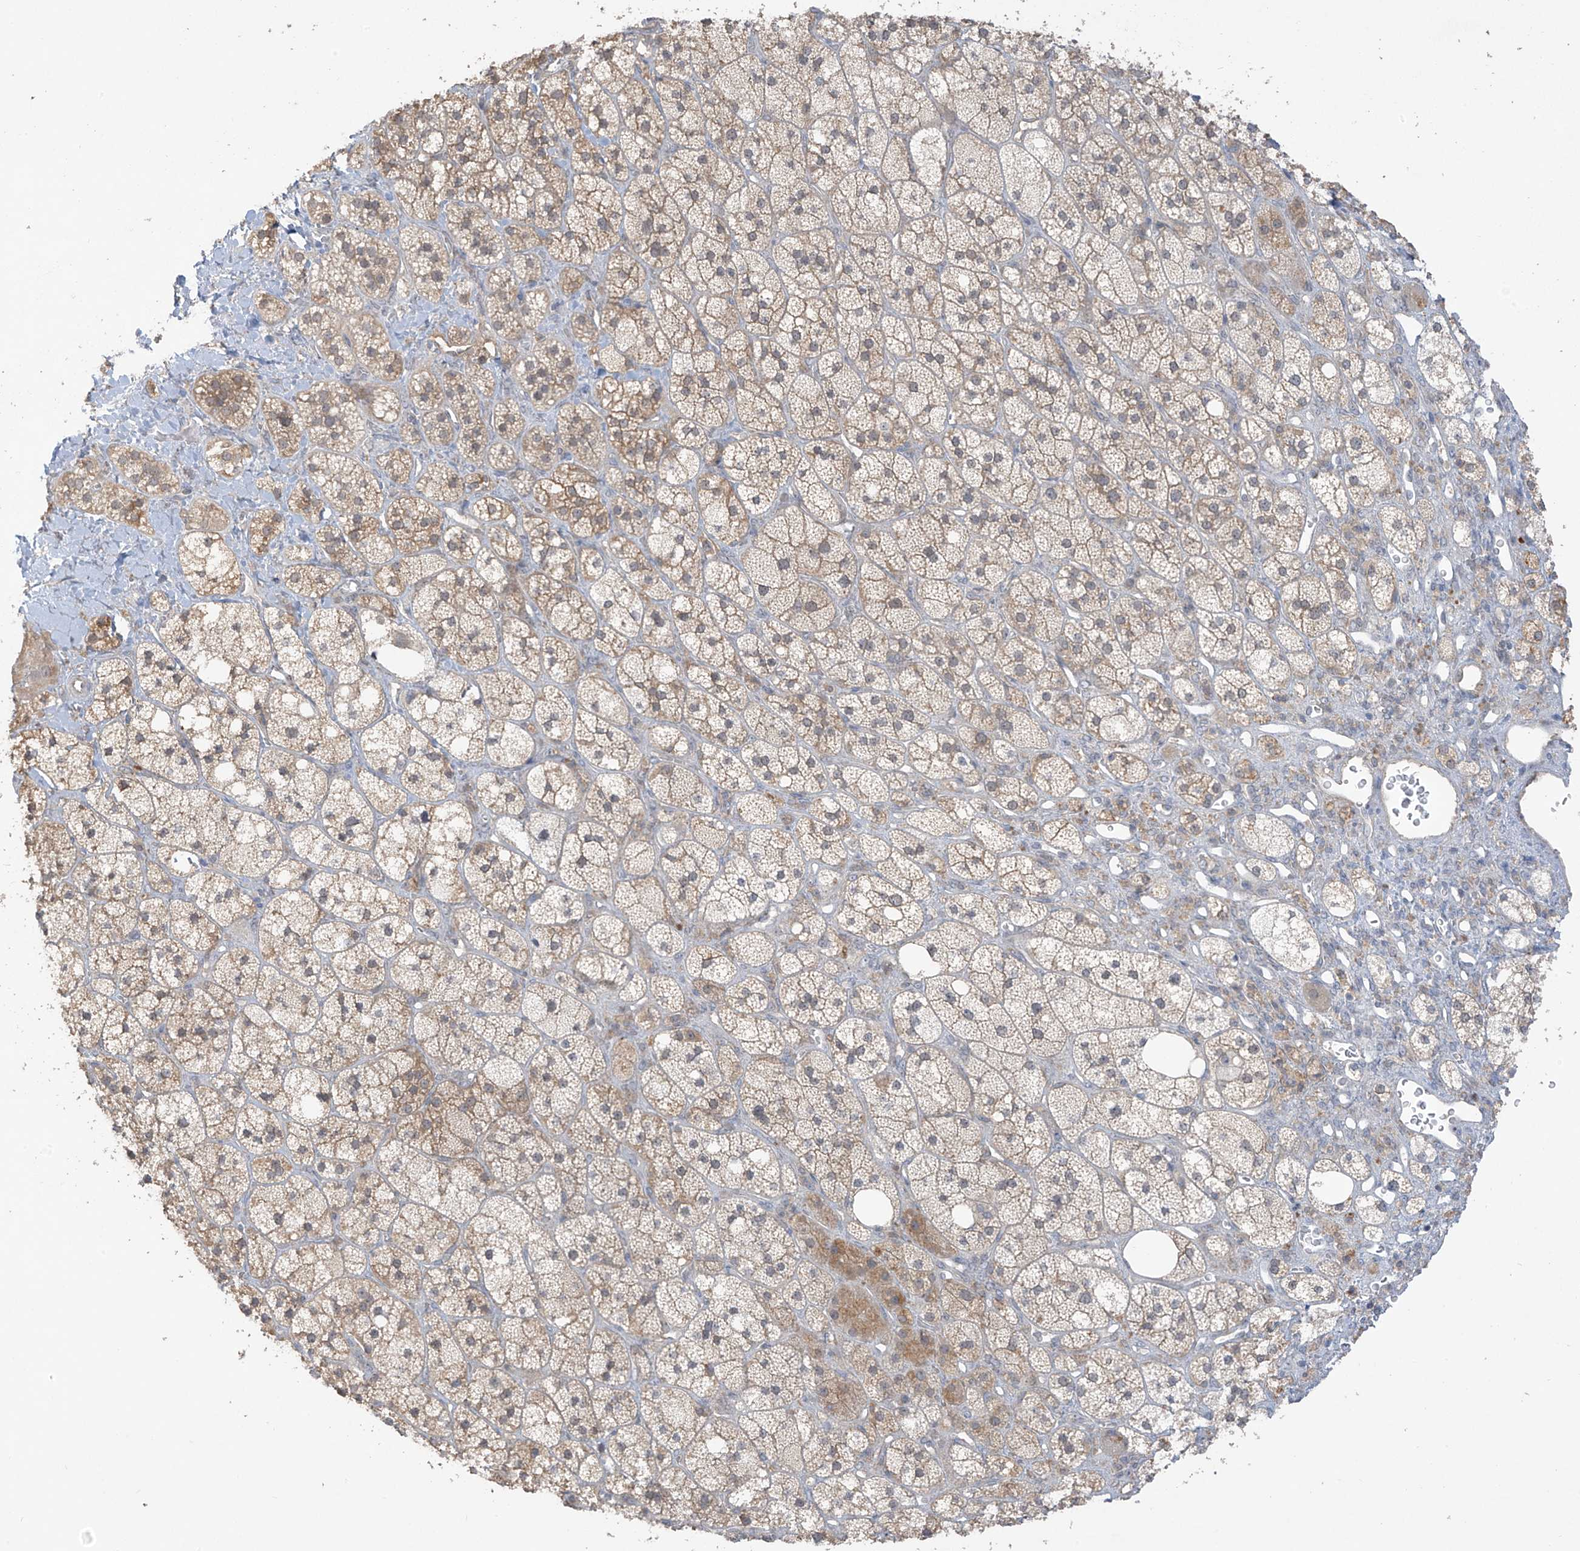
{"staining": {"intensity": "moderate", "quantity": "25%-75%", "location": "cytoplasmic/membranous"}, "tissue": "adrenal gland", "cell_type": "Glandular cells", "image_type": "normal", "snomed": [{"axis": "morphology", "description": "Normal tissue, NOS"}, {"axis": "topography", "description": "Adrenal gland"}], "caption": "A high-resolution photomicrograph shows immunohistochemistry staining of benign adrenal gland, which exhibits moderate cytoplasmic/membranous expression in about 25%-75% of glandular cells. (Stains: DAB (3,3'-diaminobenzidine) in brown, nuclei in blue, Microscopy: brightfield microscopy at high magnification).", "gene": "ANGEL2", "patient": {"sex": "male", "age": 61}}